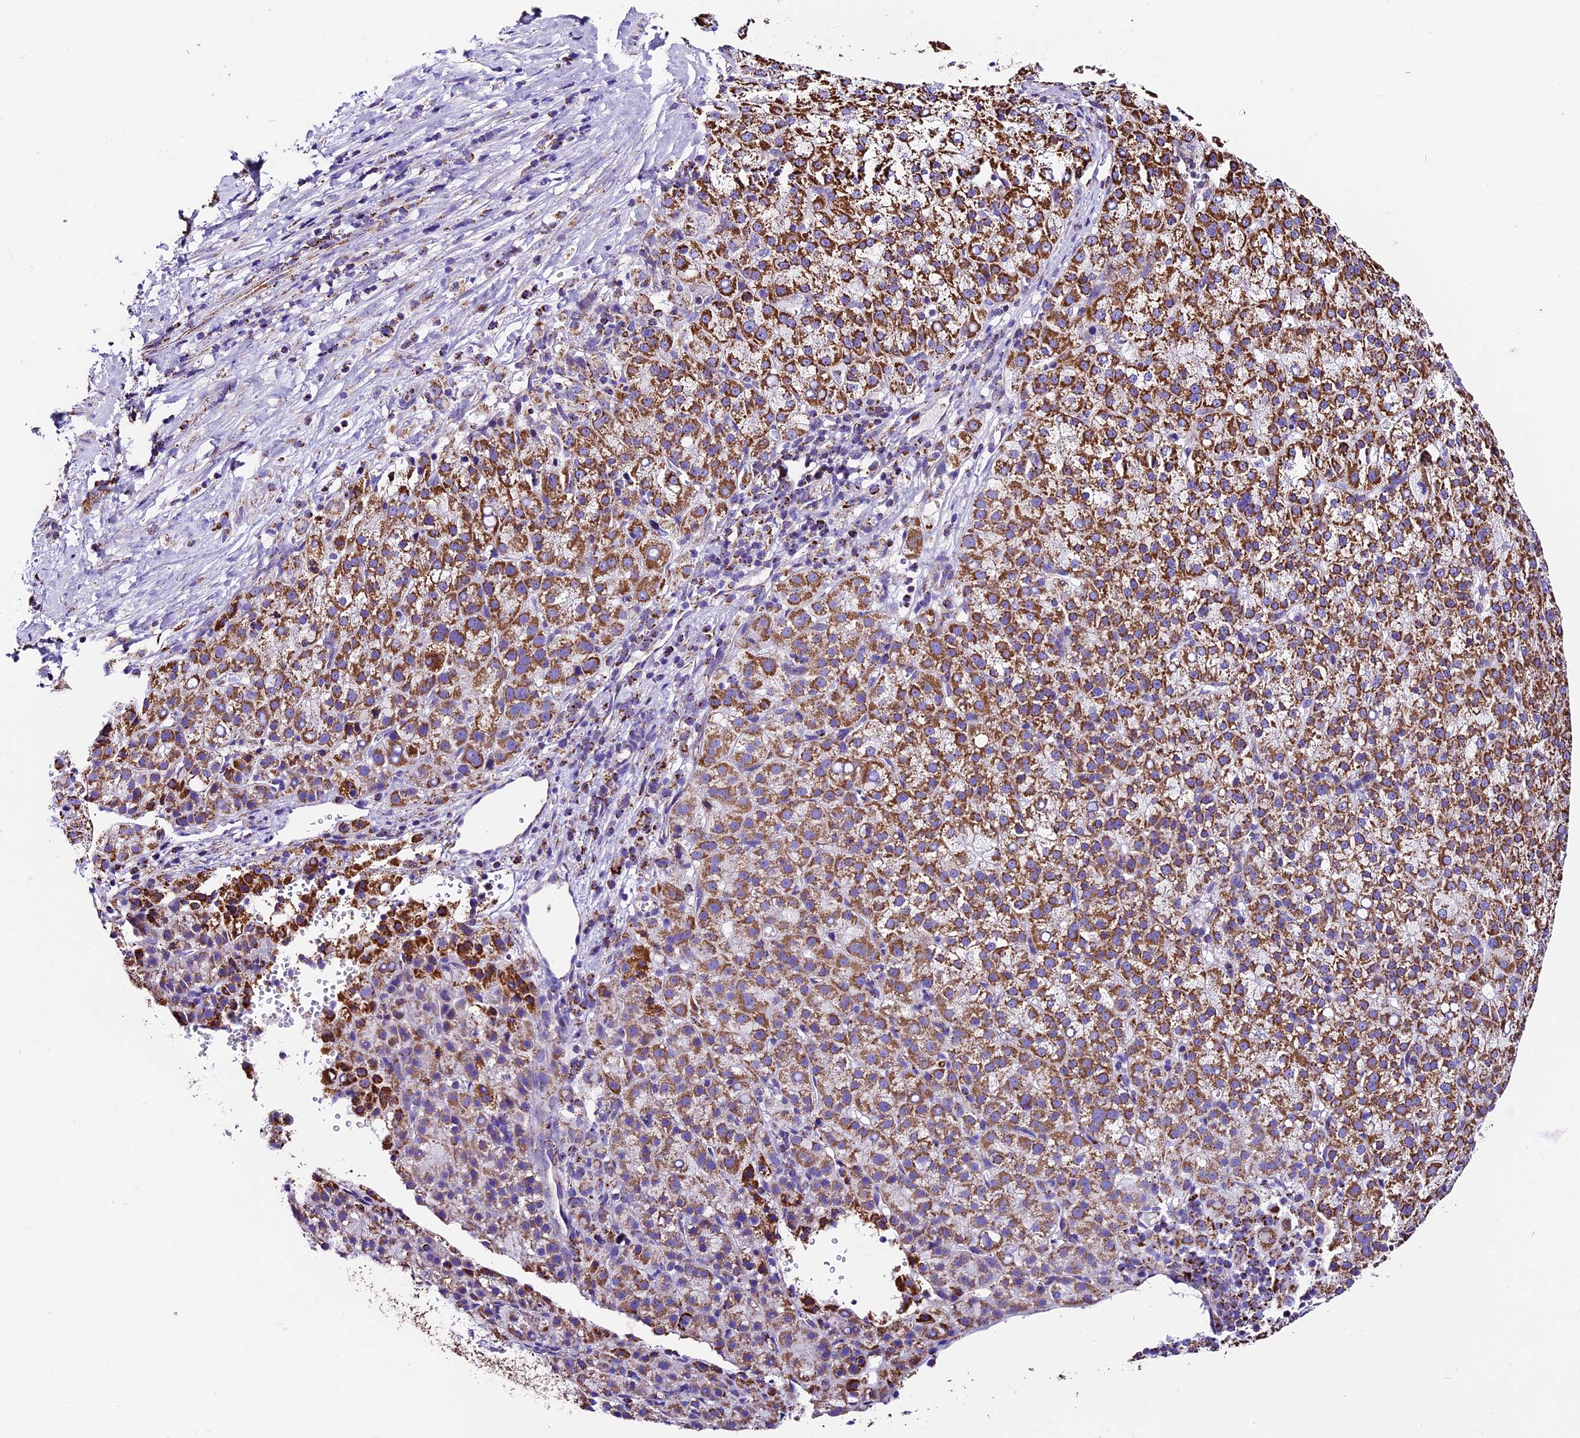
{"staining": {"intensity": "strong", "quantity": ">75%", "location": "cytoplasmic/membranous"}, "tissue": "liver cancer", "cell_type": "Tumor cells", "image_type": "cancer", "snomed": [{"axis": "morphology", "description": "Carcinoma, Hepatocellular, NOS"}, {"axis": "topography", "description": "Liver"}], "caption": "Tumor cells show high levels of strong cytoplasmic/membranous positivity in approximately >75% of cells in human liver hepatocellular carcinoma.", "gene": "DCAF5", "patient": {"sex": "female", "age": 58}}